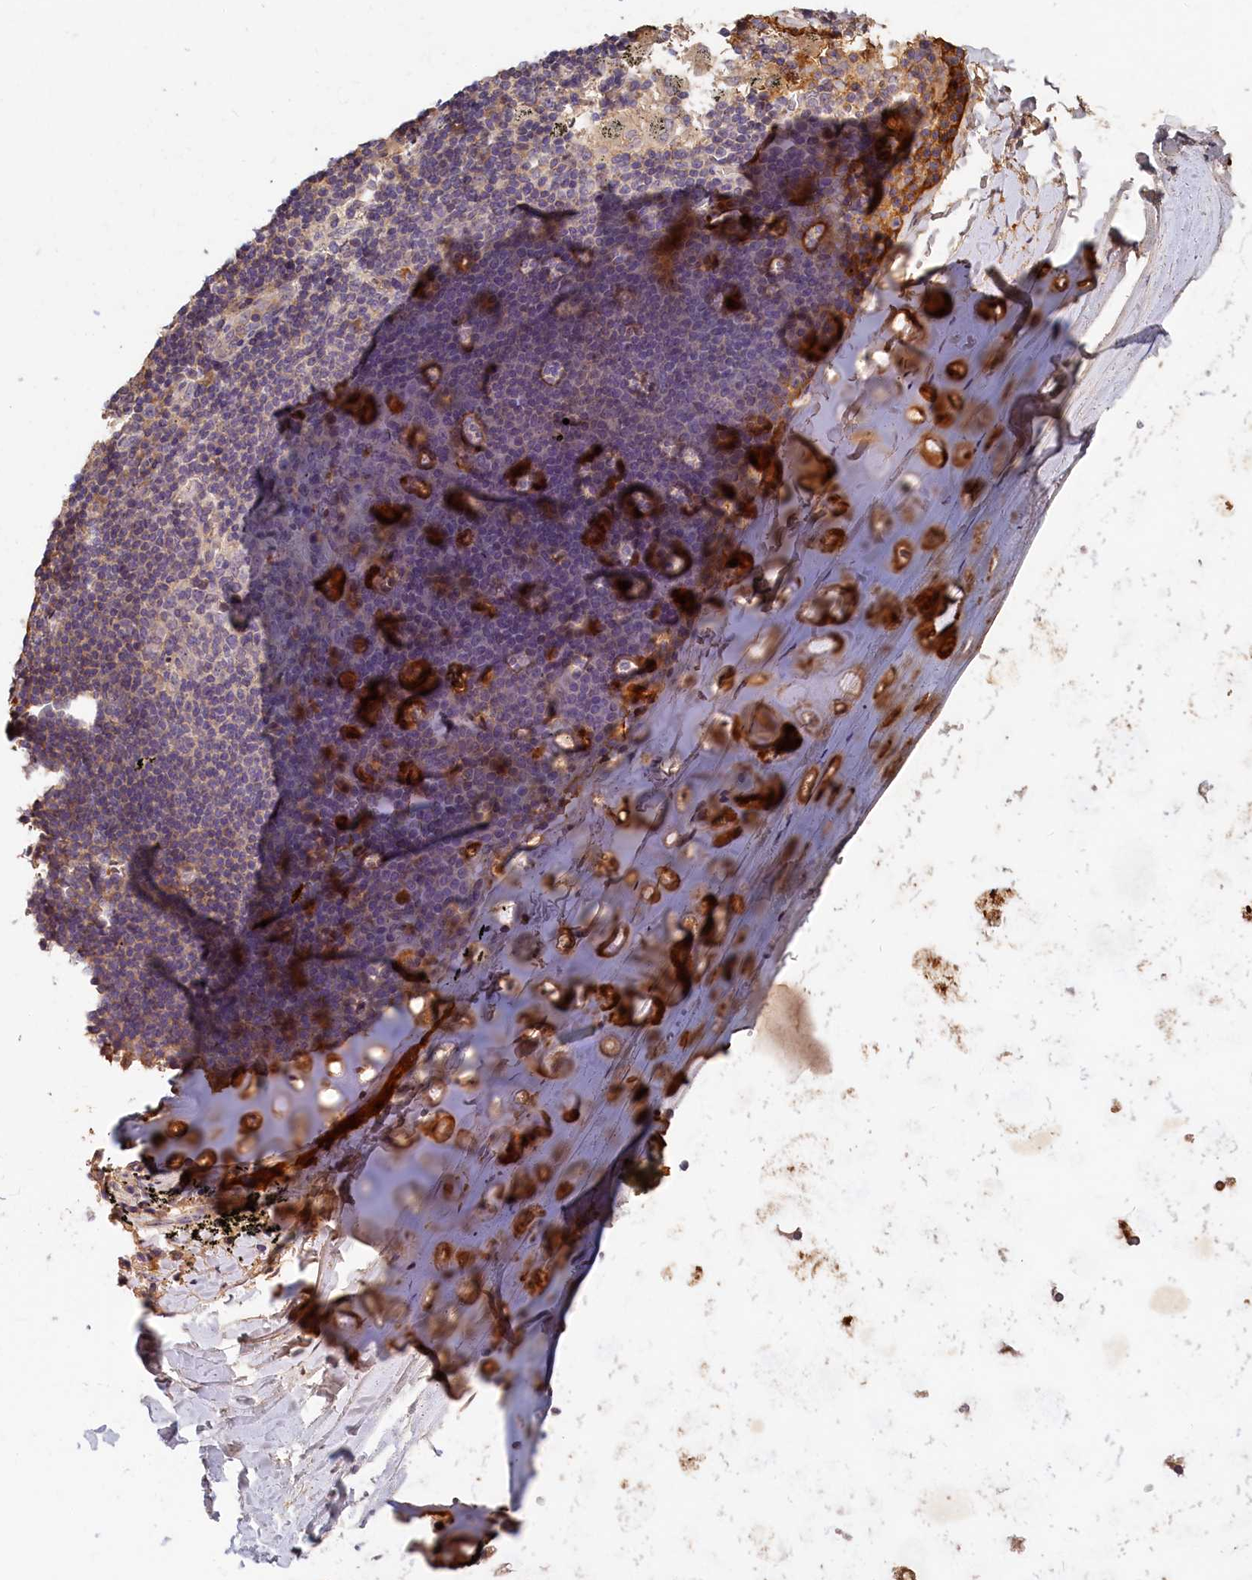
{"staining": {"intensity": "moderate", "quantity": ">75%", "location": "cytoplasmic/membranous"}, "tissue": "adipose tissue", "cell_type": "Adipocytes", "image_type": "normal", "snomed": [{"axis": "morphology", "description": "Normal tissue, NOS"}, {"axis": "topography", "description": "Lymph node"}, {"axis": "topography", "description": "Bronchus"}], "caption": "Protein staining of unremarkable adipose tissue exhibits moderate cytoplasmic/membranous positivity in about >75% of adipocytes. The protein of interest is stained brown, and the nuclei are stained in blue (DAB IHC with brightfield microscopy, high magnification).", "gene": "ITIH1", "patient": {"sex": "male", "age": 63}}